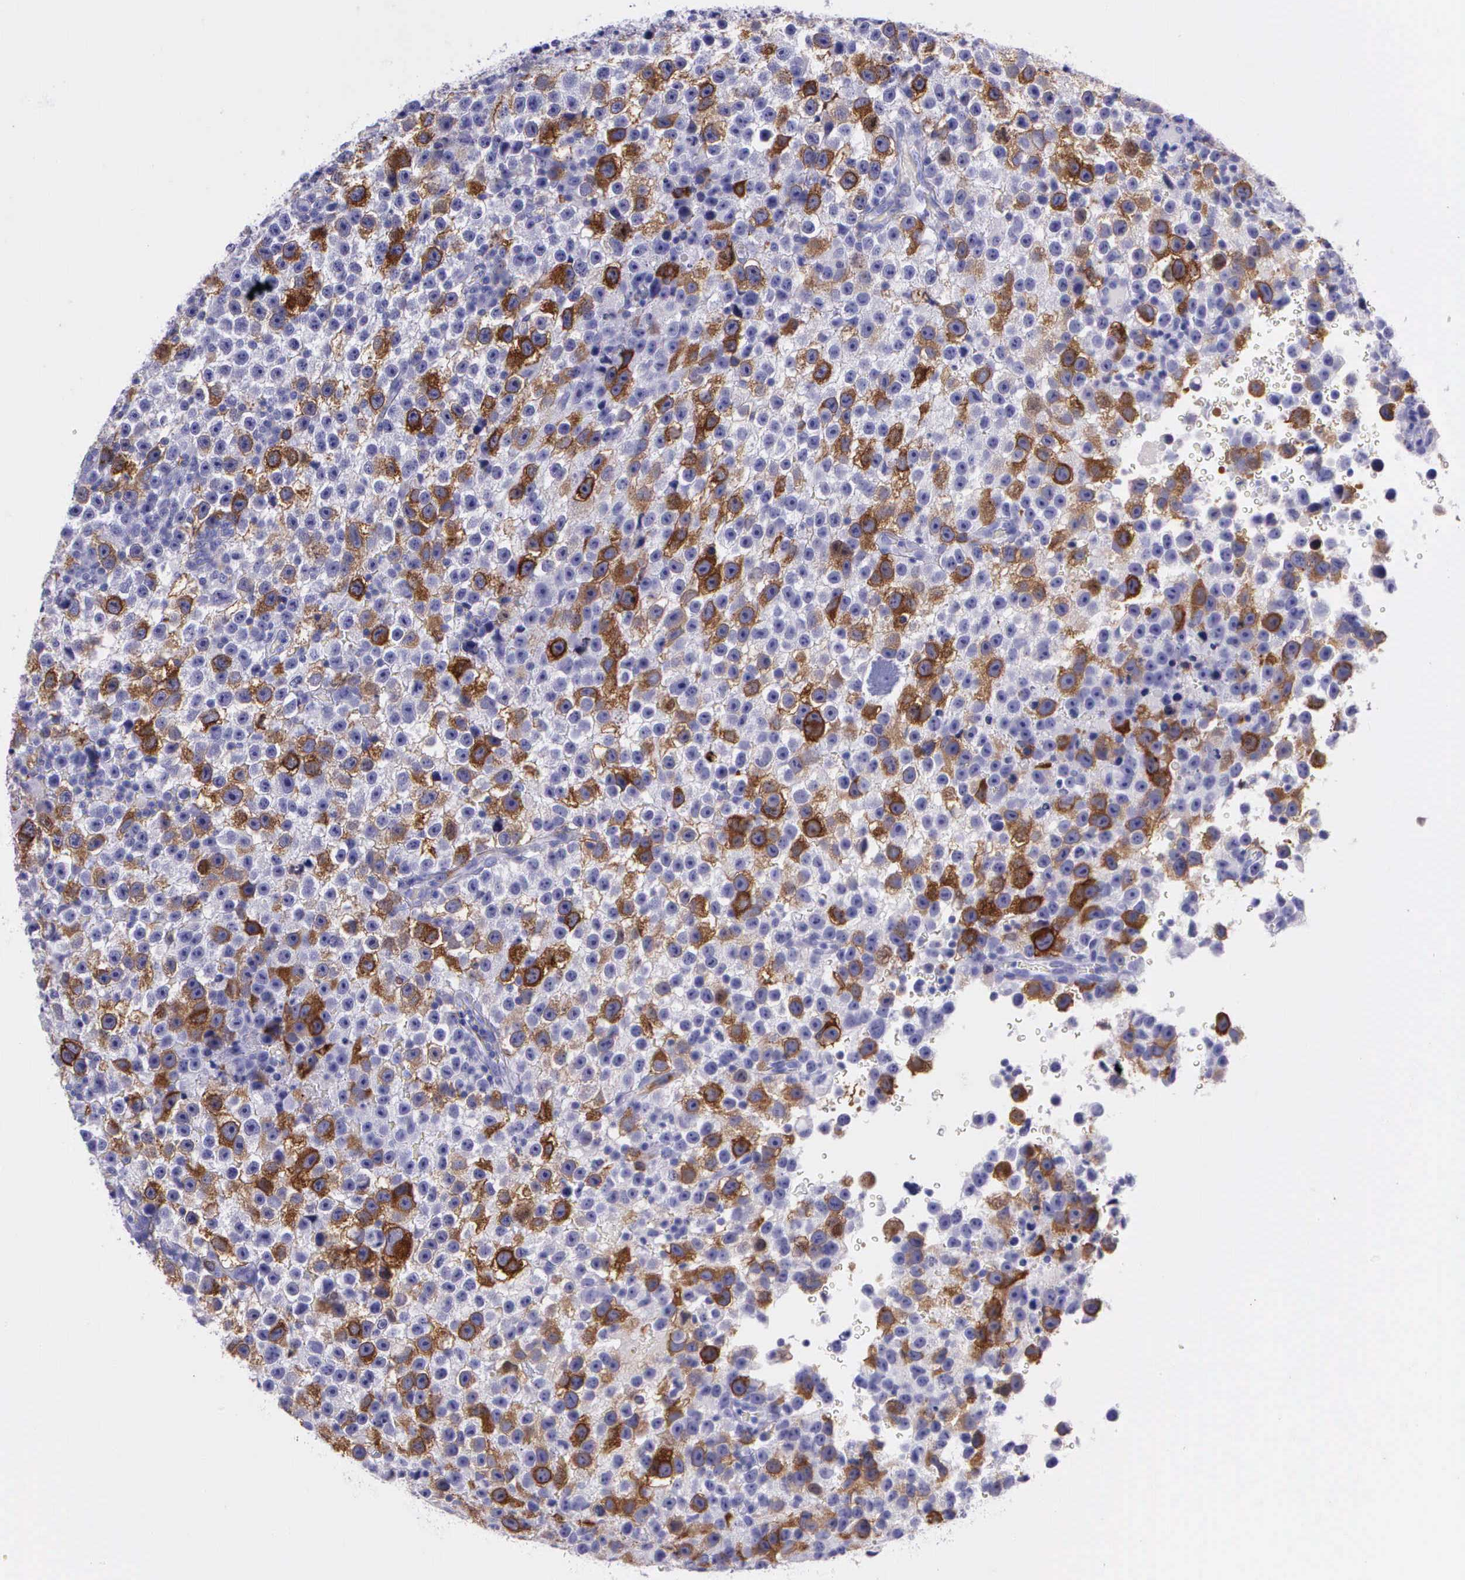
{"staining": {"intensity": "moderate", "quantity": "25%-75%", "location": "cytoplasmic/membranous"}, "tissue": "testis cancer", "cell_type": "Tumor cells", "image_type": "cancer", "snomed": [{"axis": "morphology", "description": "Seminoma, NOS"}, {"axis": "topography", "description": "Testis"}], "caption": "A photomicrograph of testis cancer (seminoma) stained for a protein shows moderate cytoplasmic/membranous brown staining in tumor cells.", "gene": "CCNB1", "patient": {"sex": "male", "age": 33}}